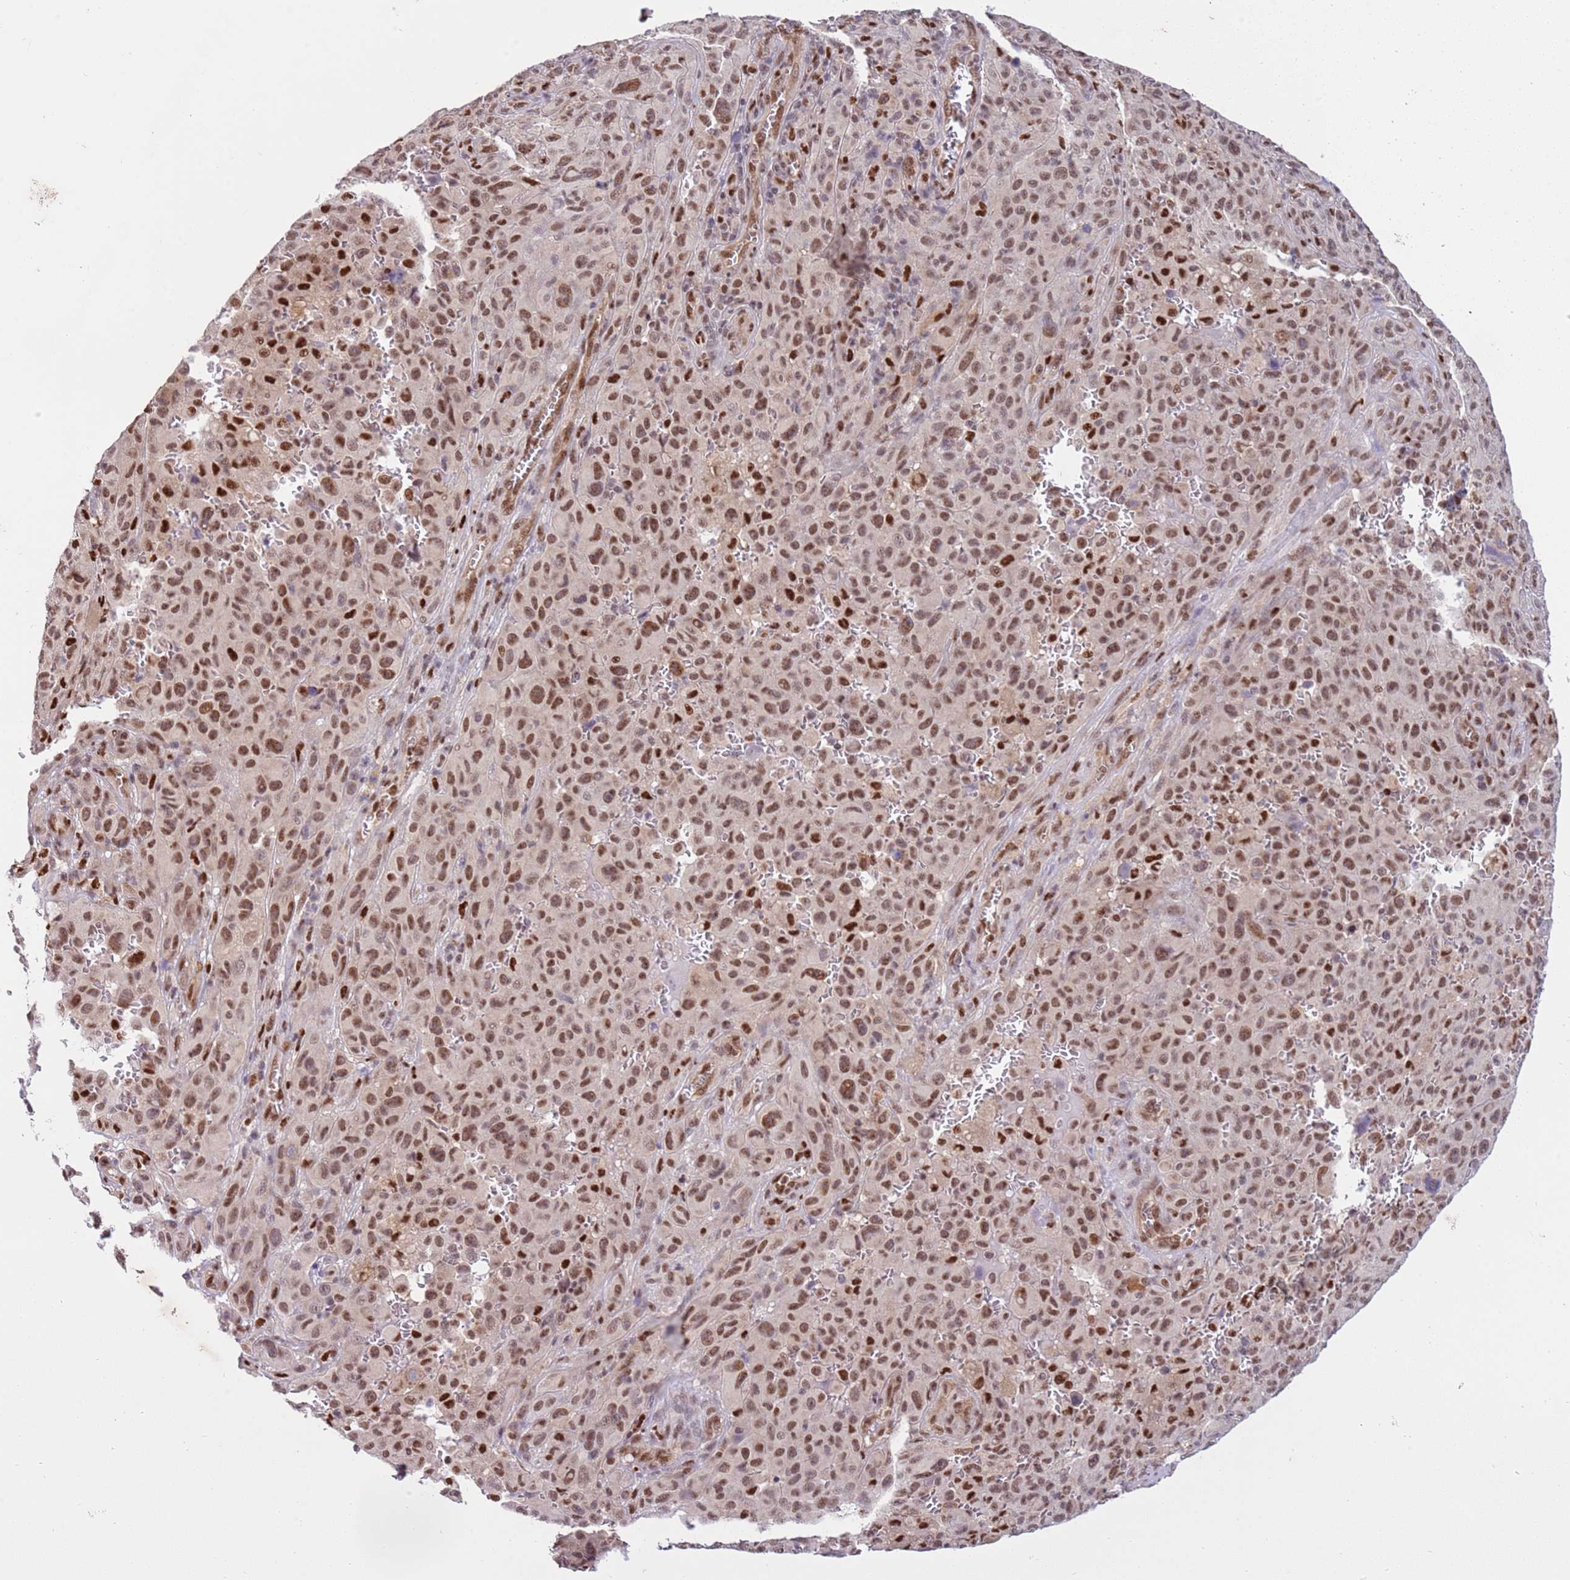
{"staining": {"intensity": "moderate", "quantity": ">75%", "location": "nuclear"}, "tissue": "melanoma", "cell_type": "Tumor cells", "image_type": "cancer", "snomed": [{"axis": "morphology", "description": "Malignant melanoma, NOS"}, {"axis": "topography", "description": "Skin"}], "caption": "A brown stain labels moderate nuclear expression of a protein in melanoma tumor cells.", "gene": "PRPF6", "patient": {"sex": "female", "age": 82}}